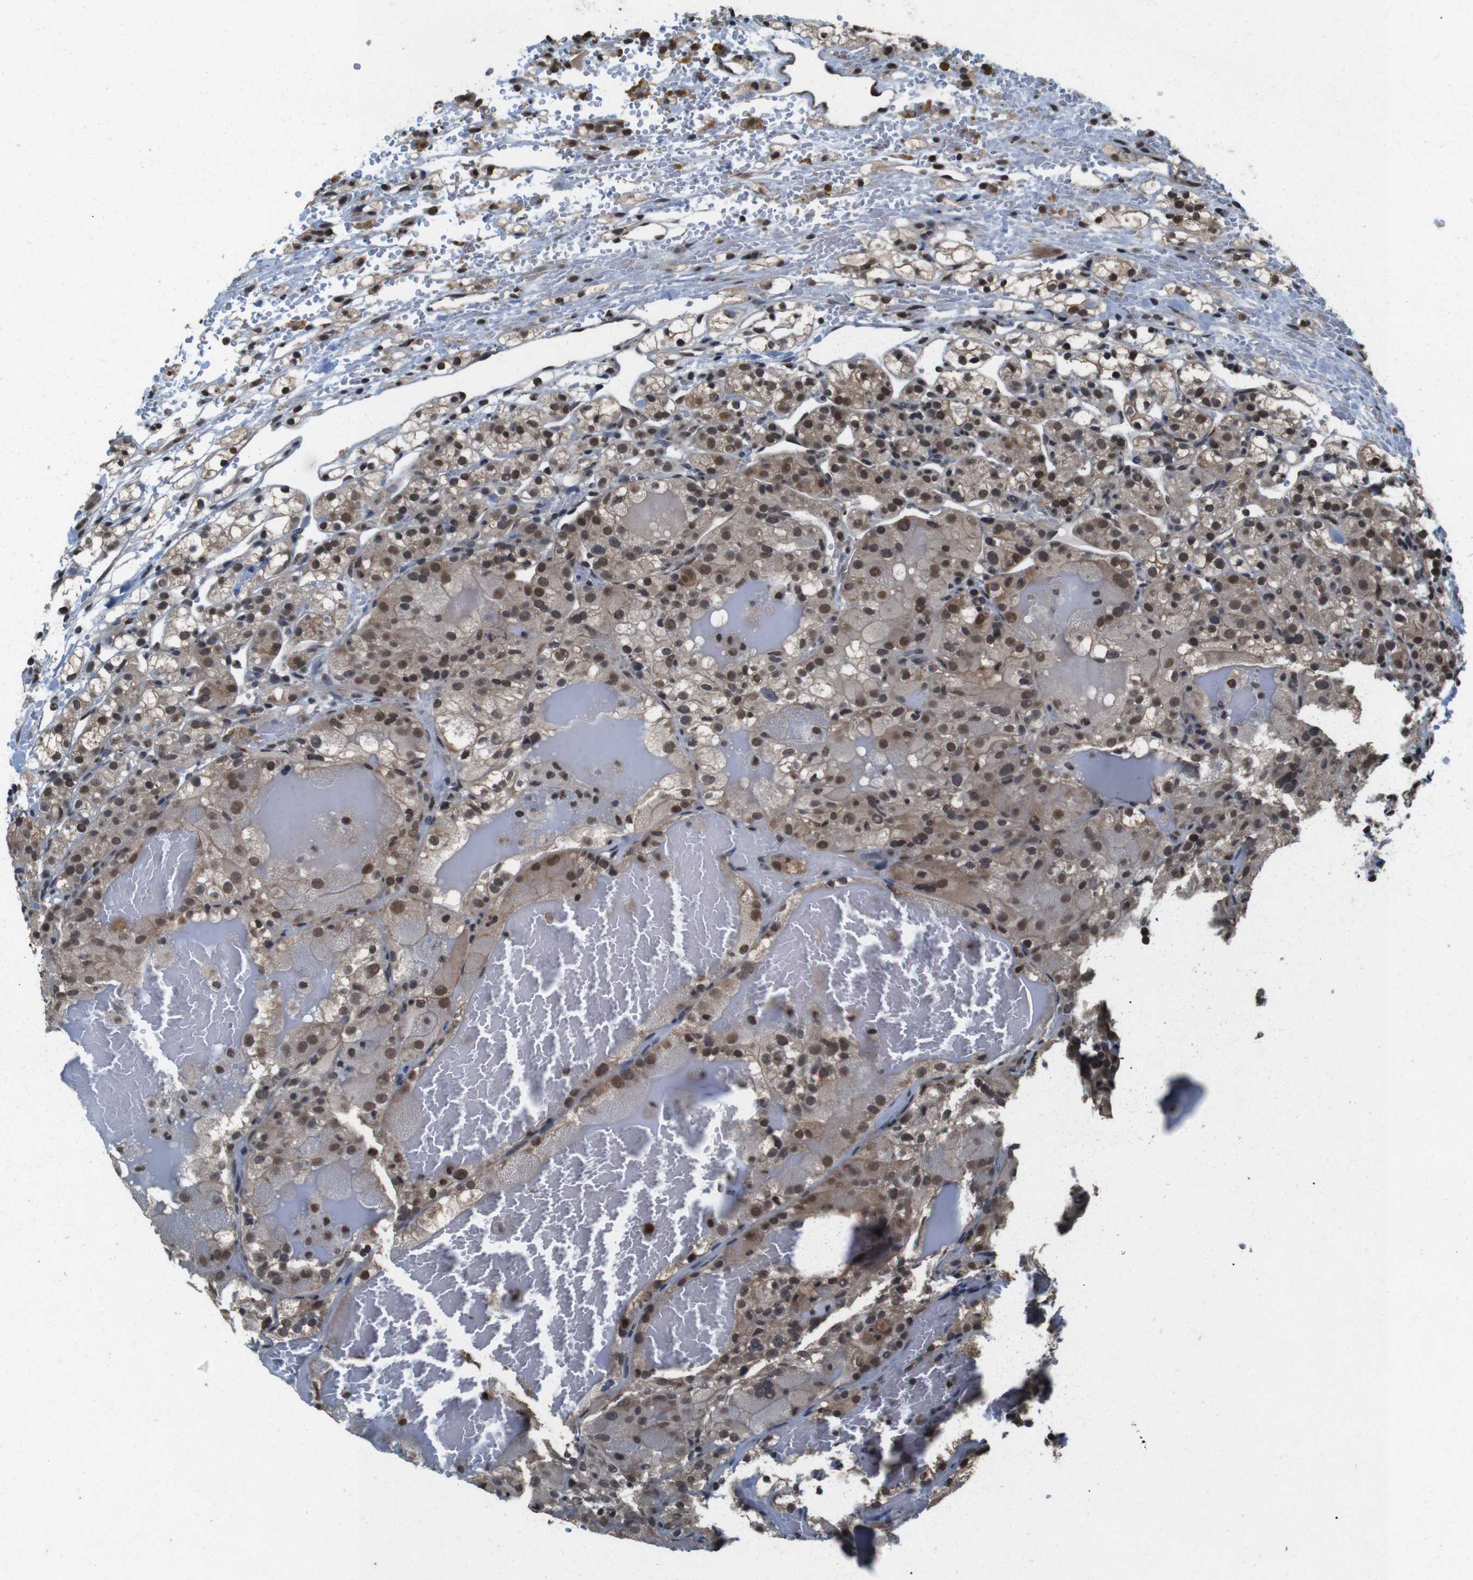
{"staining": {"intensity": "moderate", "quantity": ">75%", "location": "cytoplasmic/membranous,nuclear"}, "tissue": "renal cancer", "cell_type": "Tumor cells", "image_type": "cancer", "snomed": [{"axis": "morphology", "description": "Adenocarcinoma, NOS"}, {"axis": "topography", "description": "Kidney"}], "caption": "Protein expression analysis of human renal cancer (adenocarcinoma) reveals moderate cytoplasmic/membranous and nuclear staining in approximately >75% of tumor cells. Using DAB (3,3'-diaminobenzidine) (brown) and hematoxylin (blue) stains, captured at high magnification using brightfield microscopy.", "gene": "NR4A2", "patient": {"sex": "male", "age": 61}}